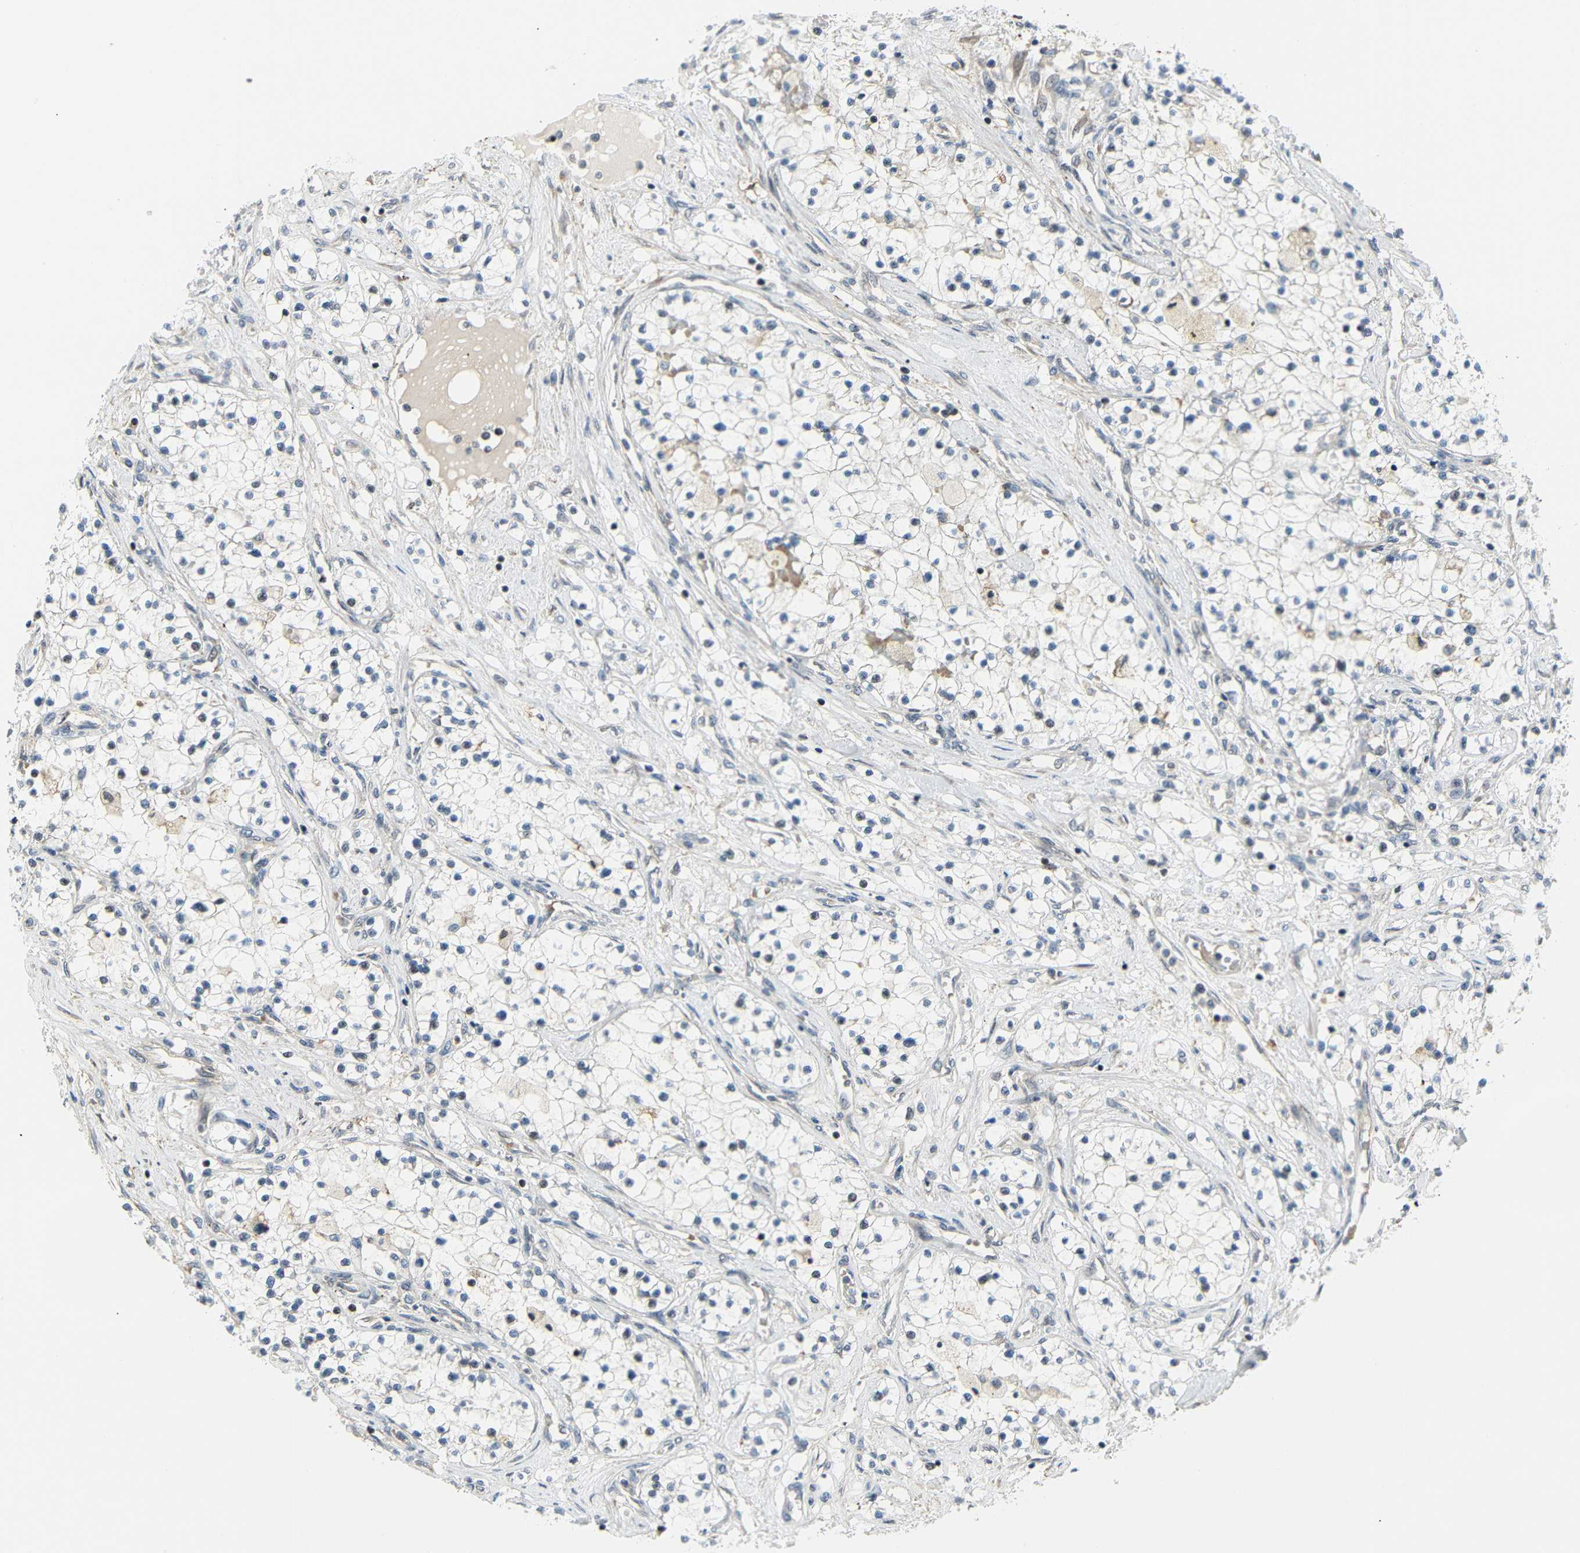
{"staining": {"intensity": "negative", "quantity": "none", "location": "none"}, "tissue": "renal cancer", "cell_type": "Tumor cells", "image_type": "cancer", "snomed": [{"axis": "morphology", "description": "Adenocarcinoma, NOS"}, {"axis": "topography", "description": "Kidney"}], "caption": "An IHC micrograph of renal cancer is shown. There is no staining in tumor cells of renal cancer.", "gene": "IMPG2", "patient": {"sex": "male", "age": 68}}